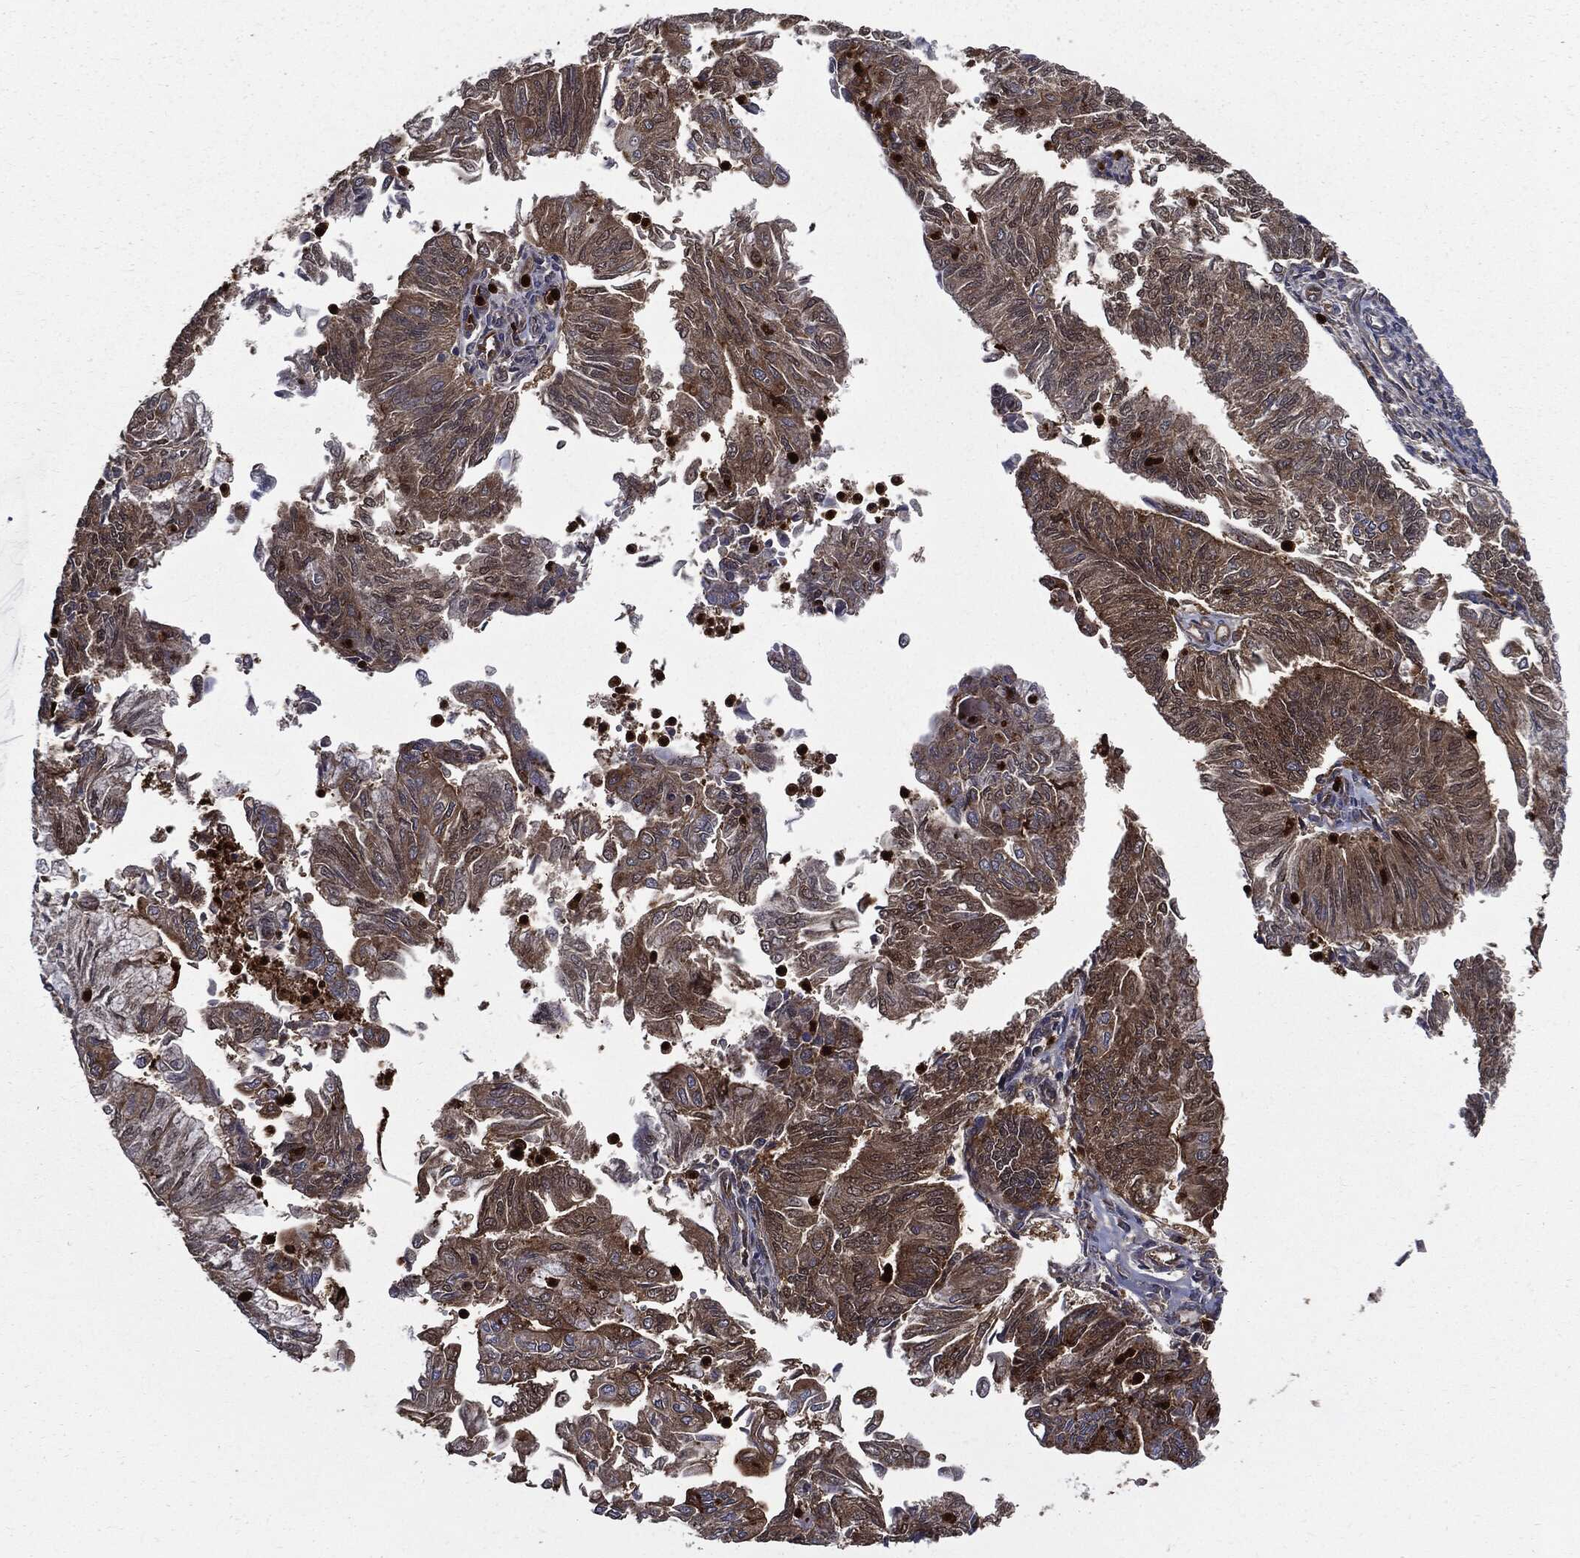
{"staining": {"intensity": "strong", "quantity": "<25%", "location": "cytoplasmic/membranous"}, "tissue": "endometrial cancer", "cell_type": "Tumor cells", "image_type": "cancer", "snomed": [{"axis": "morphology", "description": "Adenocarcinoma, NOS"}, {"axis": "topography", "description": "Endometrium"}], "caption": "Protein expression analysis of endometrial cancer reveals strong cytoplasmic/membranous staining in approximately <25% of tumor cells.", "gene": "PDCD6IP", "patient": {"sex": "female", "age": 59}}